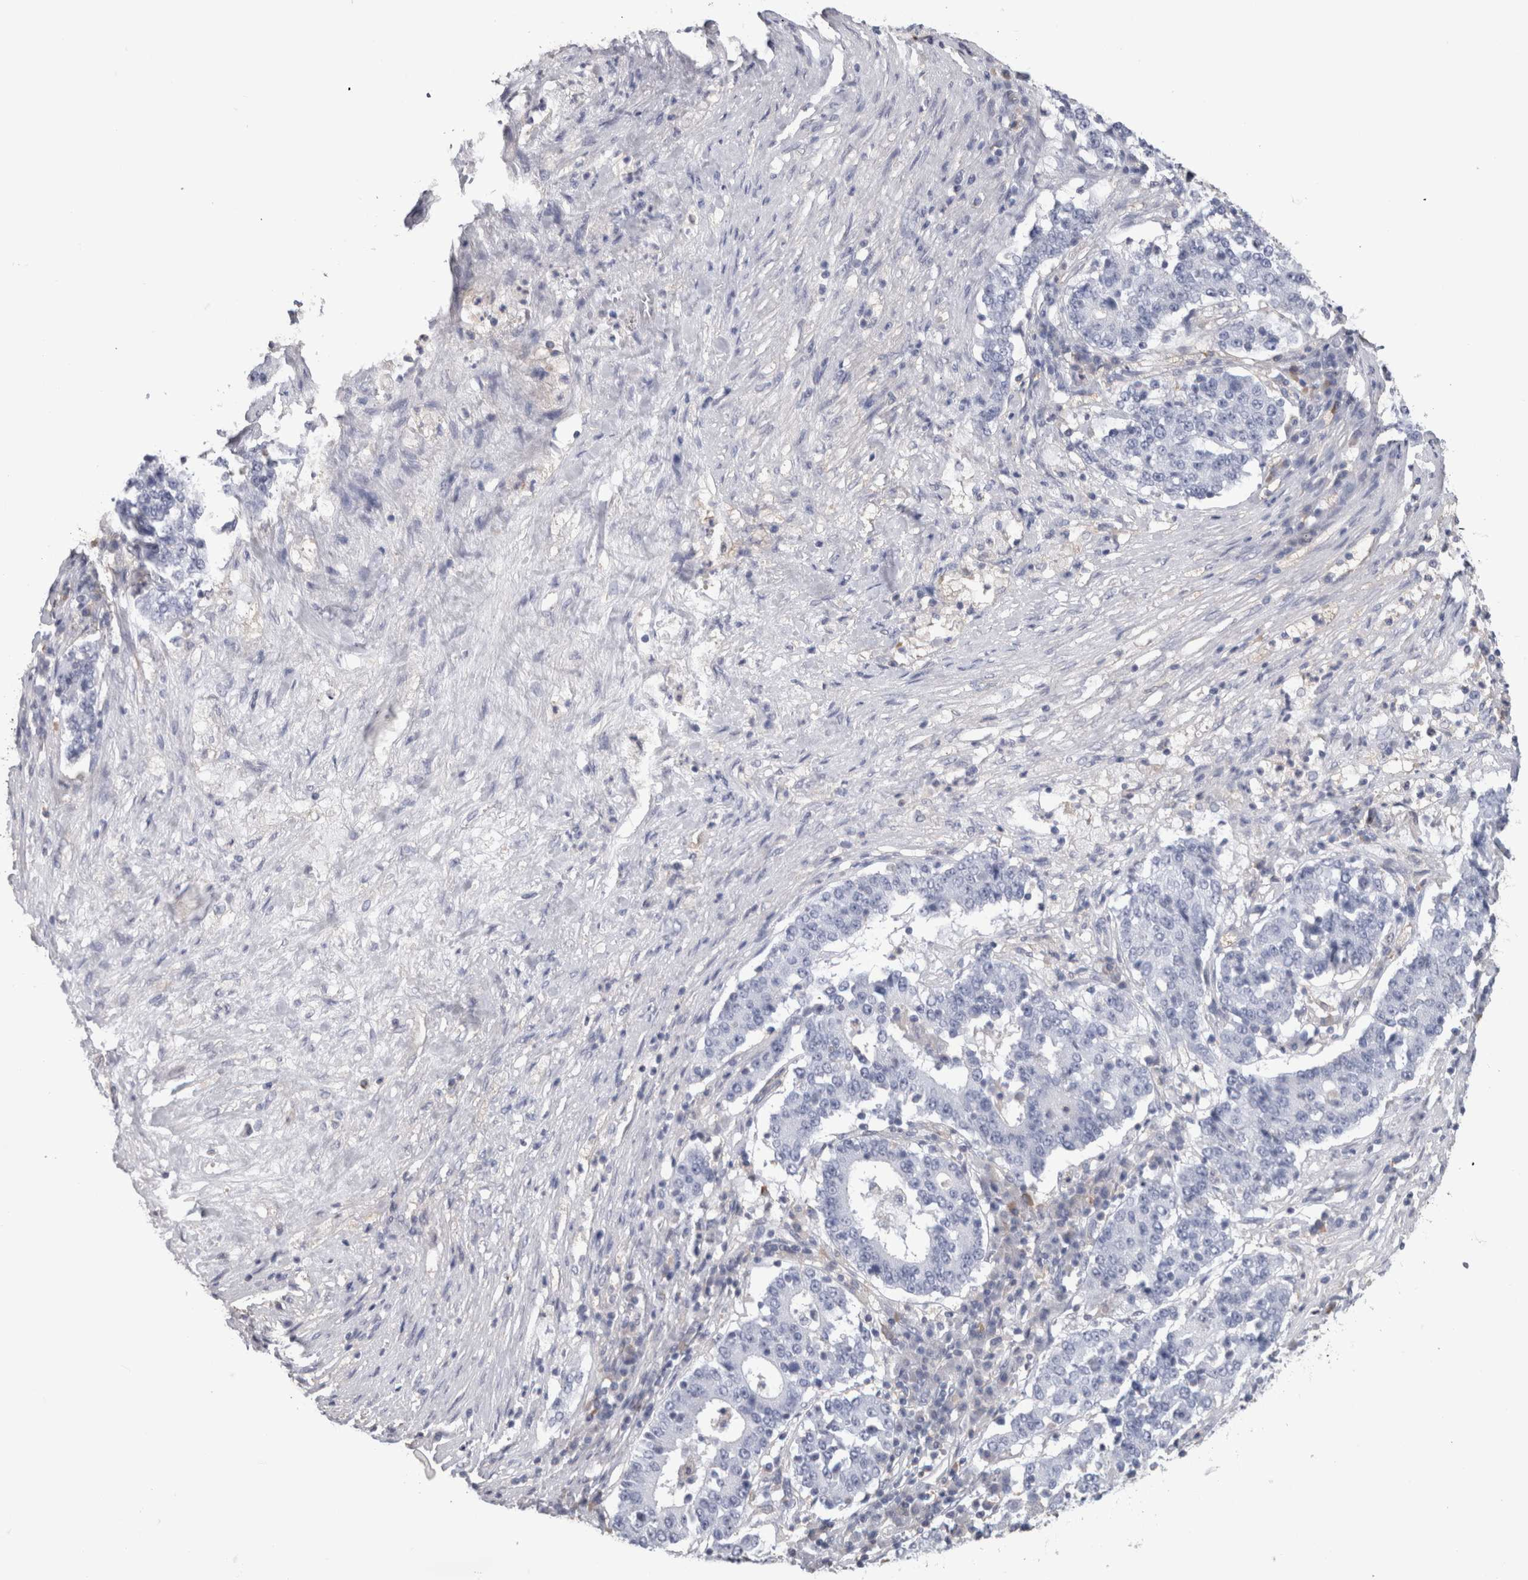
{"staining": {"intensity": "negative", "quantity": "none", "location": "none"}, "tissue": "stomach cancer", "cell_type": "Tumor cells", "image_type": "cancer", "snomed": [{"axis": "morphology", "description": "Adenocarcinoma, NOS"}, {"axis": "topography", "description": "Stomach"}], "caption": "Stomach cancer (adenocarcinoma) stained for a protein using IHC demonstrates no staining tumor cells.", "gene": "SCRN1", "patient": {"sex": "male", "age": 59}}